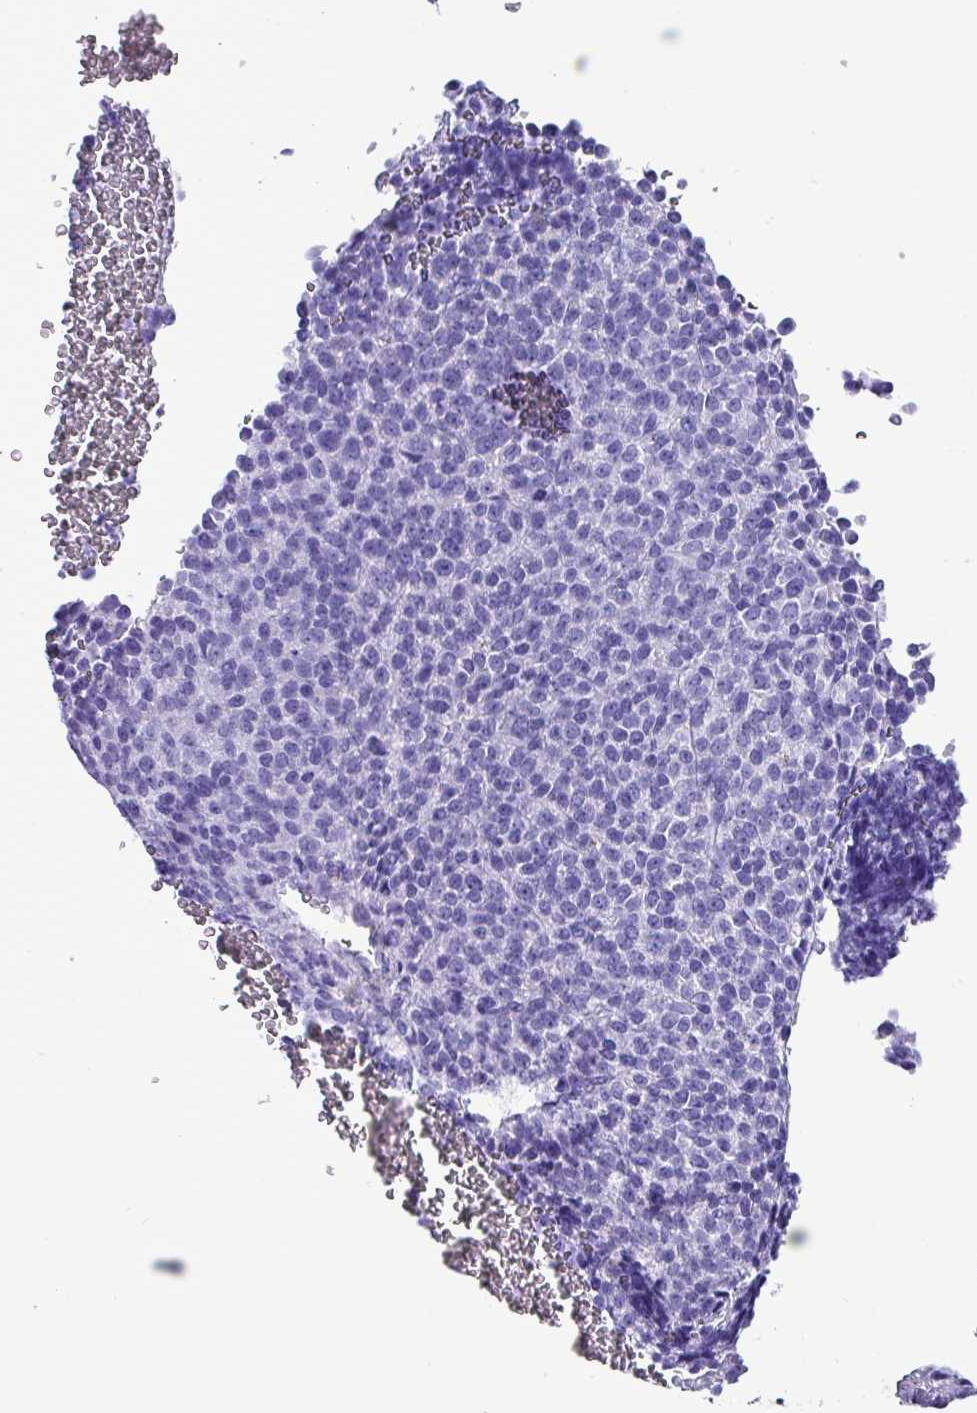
{"staining": {"intensity": "negative", "quantity": "none", "location": "none"}, "tissue": "melanoma", "cell_type": "Tumor cells", "image_type": "cancer", "snomed": [{"axis": "morphology", "description": "Malignant melanoma, Metastatic site"}, {"axis": "topography", "description": "Brain"}], "caption": "An IHC image of melanoma is shown. There is no staining in tumor cells of melanoma.", "gene": "KRT6C", "patient": {"sex": "female", "age": 56}}